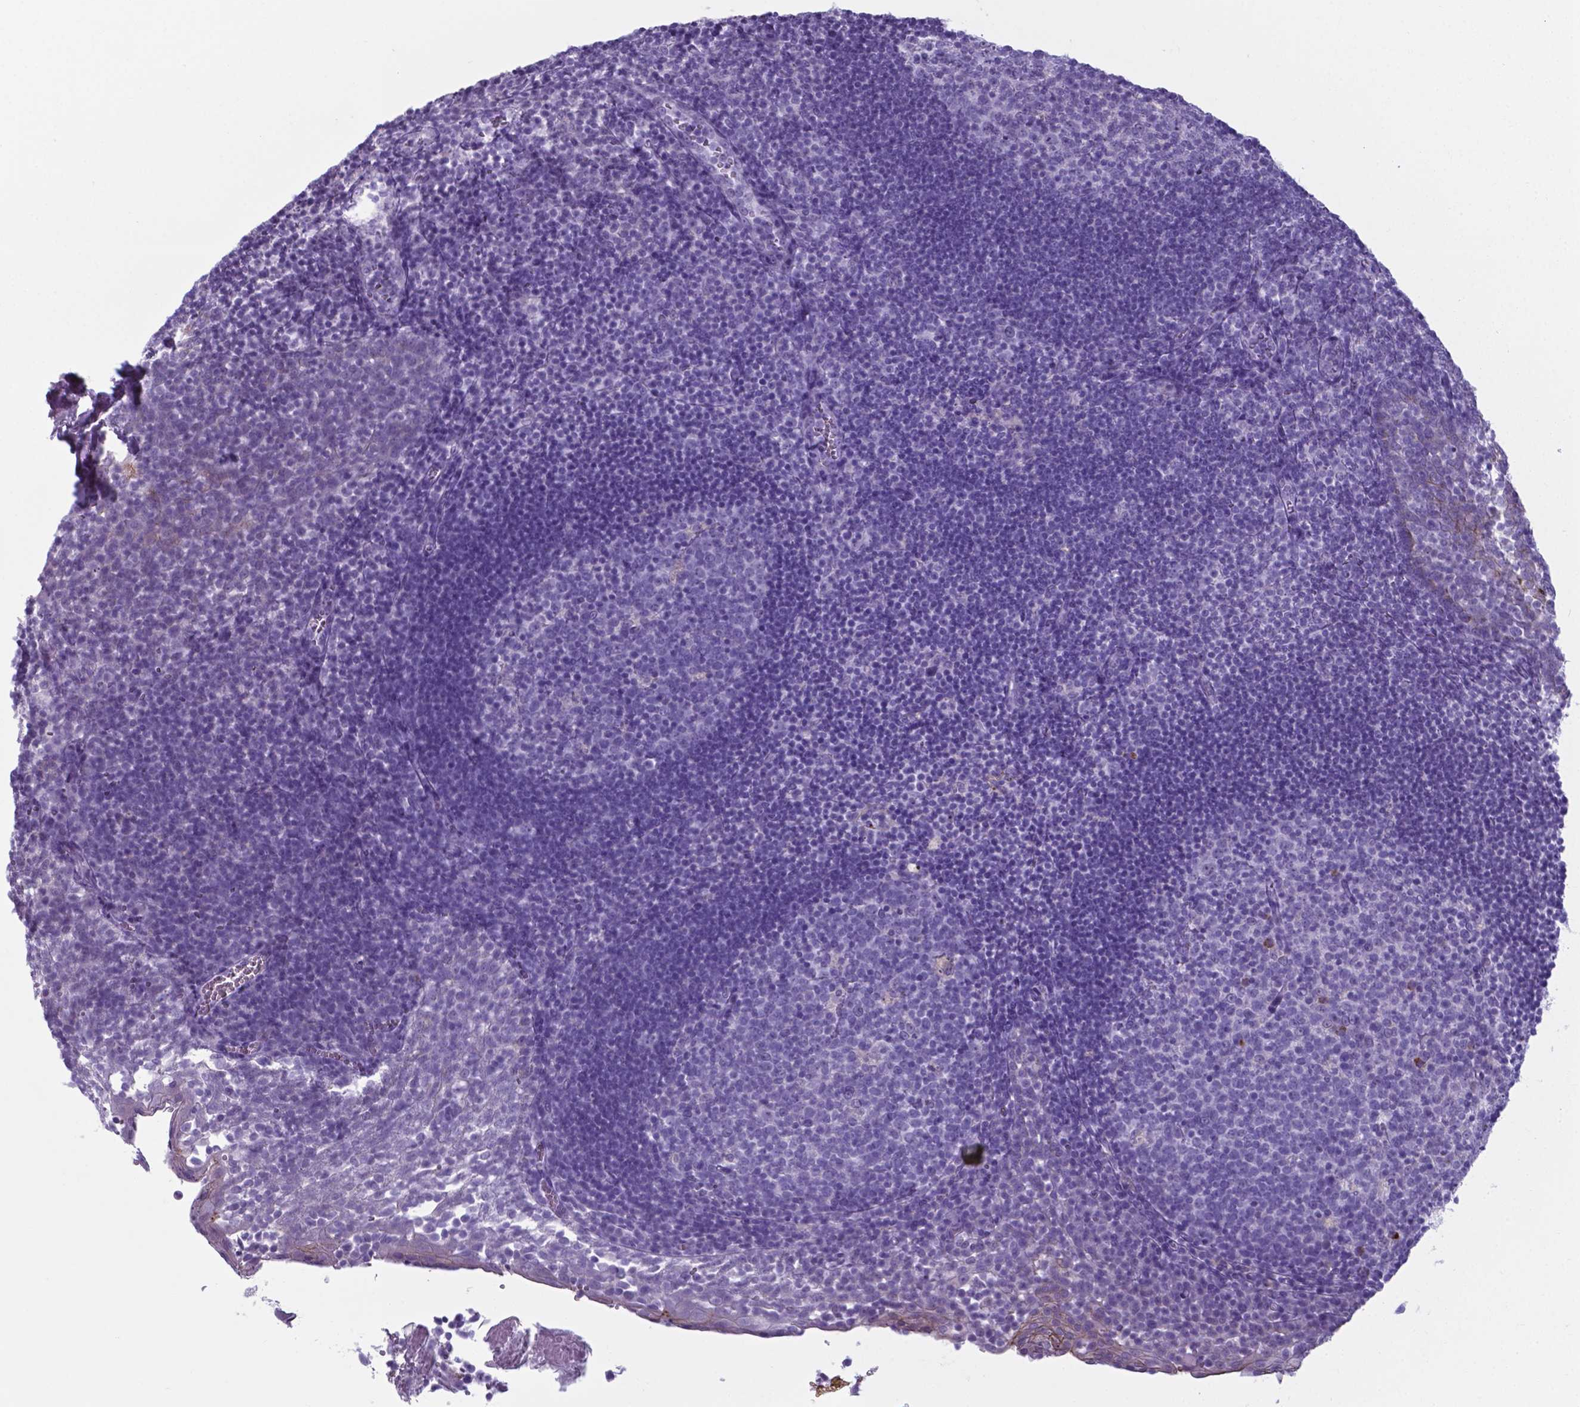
{"staining": {"intensity": "negative", "quantity": "none", "location": "none"}, "tissue": "lymph node", "cell_type": "Germinal center cells", "image_type": "normal", "snomed": [{"axis": "morphology", "description": "Normal tissue, NOS"}, {"axis": "topography", "description": "Lymph node"}], "caption": "Protein analysis of benign lymph node displays no significant staining in germinal center cells. (DAB immunohistochemistry (IHC) visualized using brightfield microscopy, high magnification).", "gene": "AP5B1", "patient": {"sex": "female", "age": 21}}